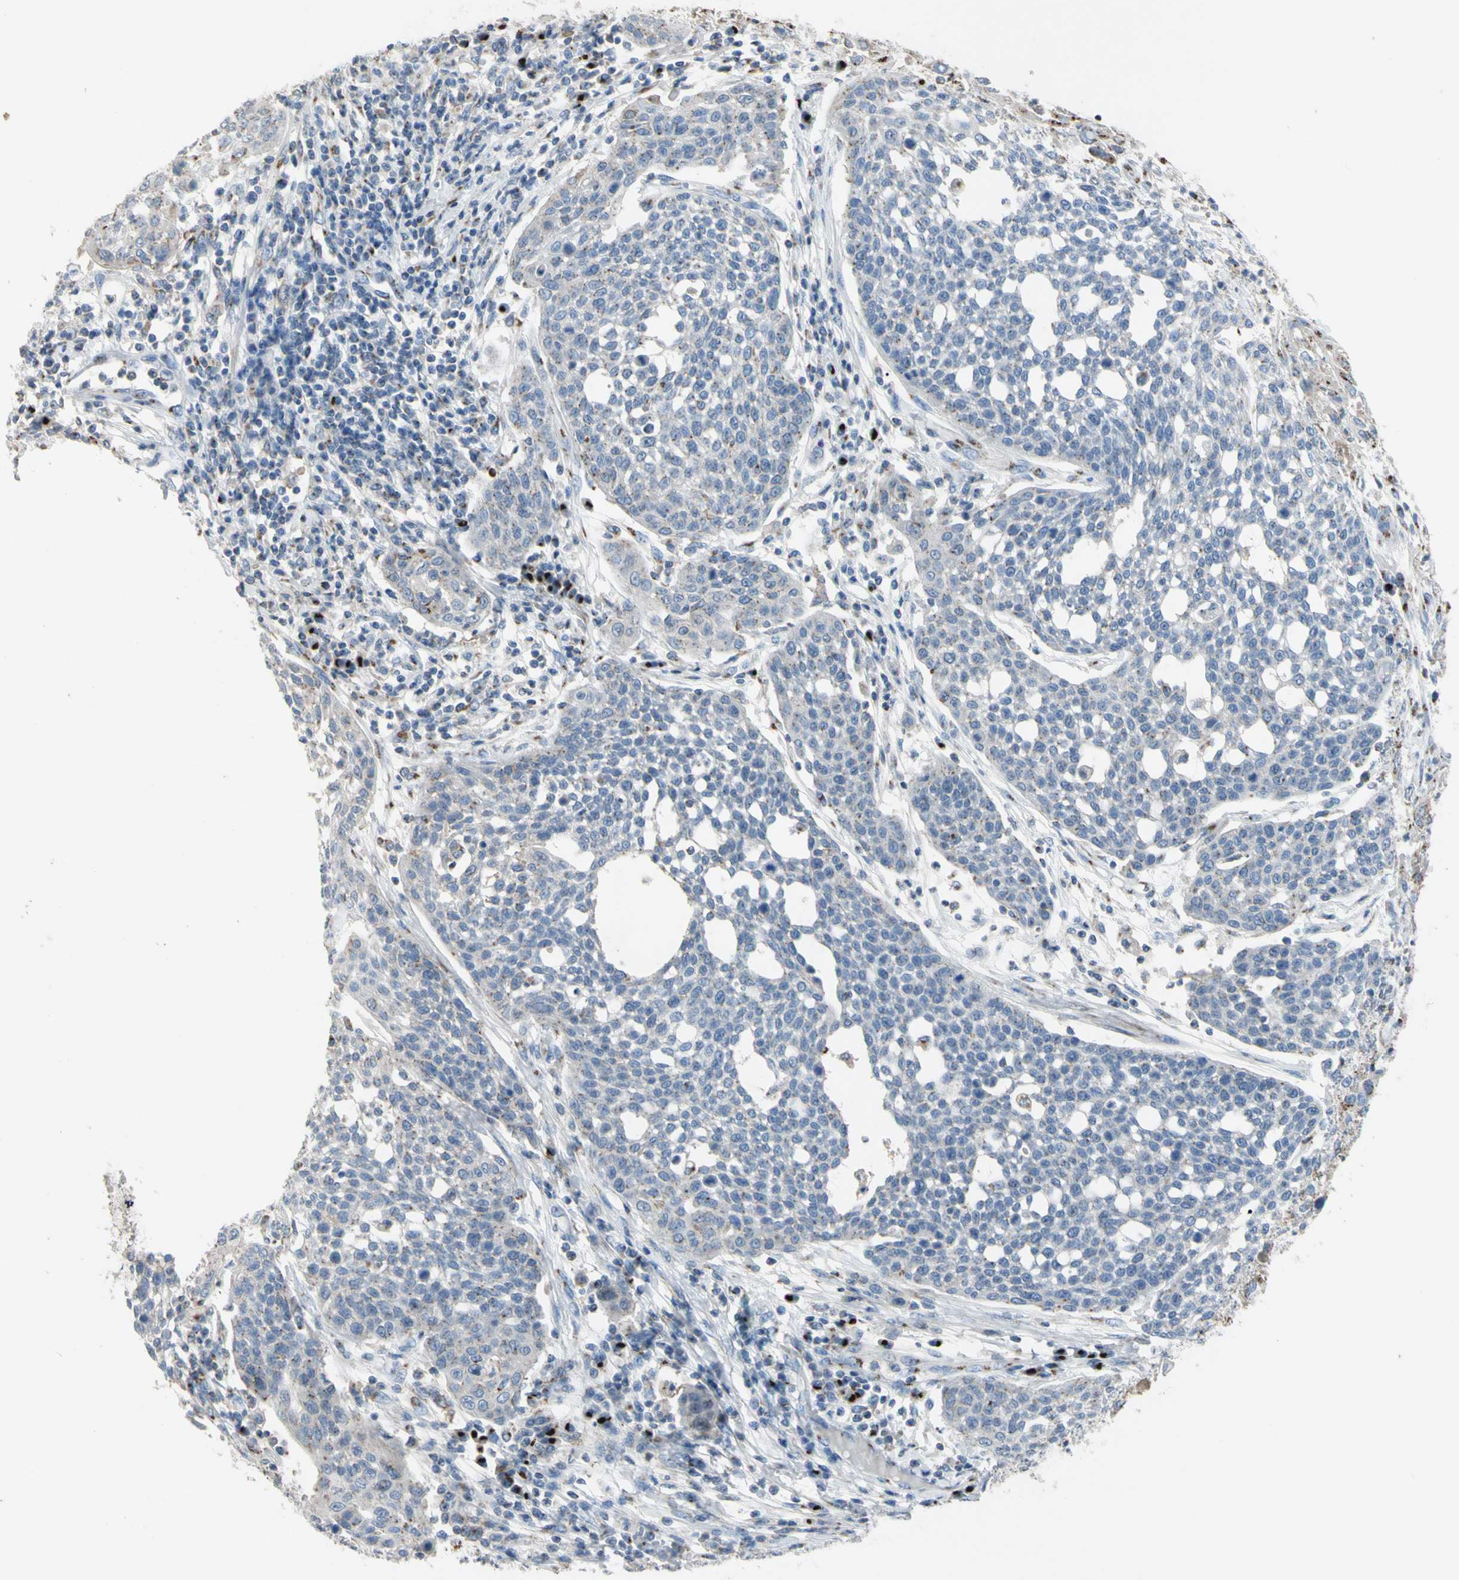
{"staining": {"intensity": "moderate", "quantity": "<25%", "location": "cytoplasmic/membranous"}, "tissue": "cervical cancer", "cell_type": "Tumor cells", "image_type": "cancer", "snomed": [{"axis": "morphology", "description": "Squamous cell carcinoma, NOS"}, {"axis": "topography", "description": "Cervix"}], "caption": "Immunohistochemistry (IHC) photomicrograph of neoplastic tissue: cervical cancer (squamous cell carcinoma) stained using immunohistochemistry (IHC) shows low levels of moderate protein expression localized specifically in the cytoplasmic/membranous of tumor cells, appearing as a cytoplasmic/membranous brown color.", "gene": "B4GALT3", "patient": {"sex": "female", "age": 34}}